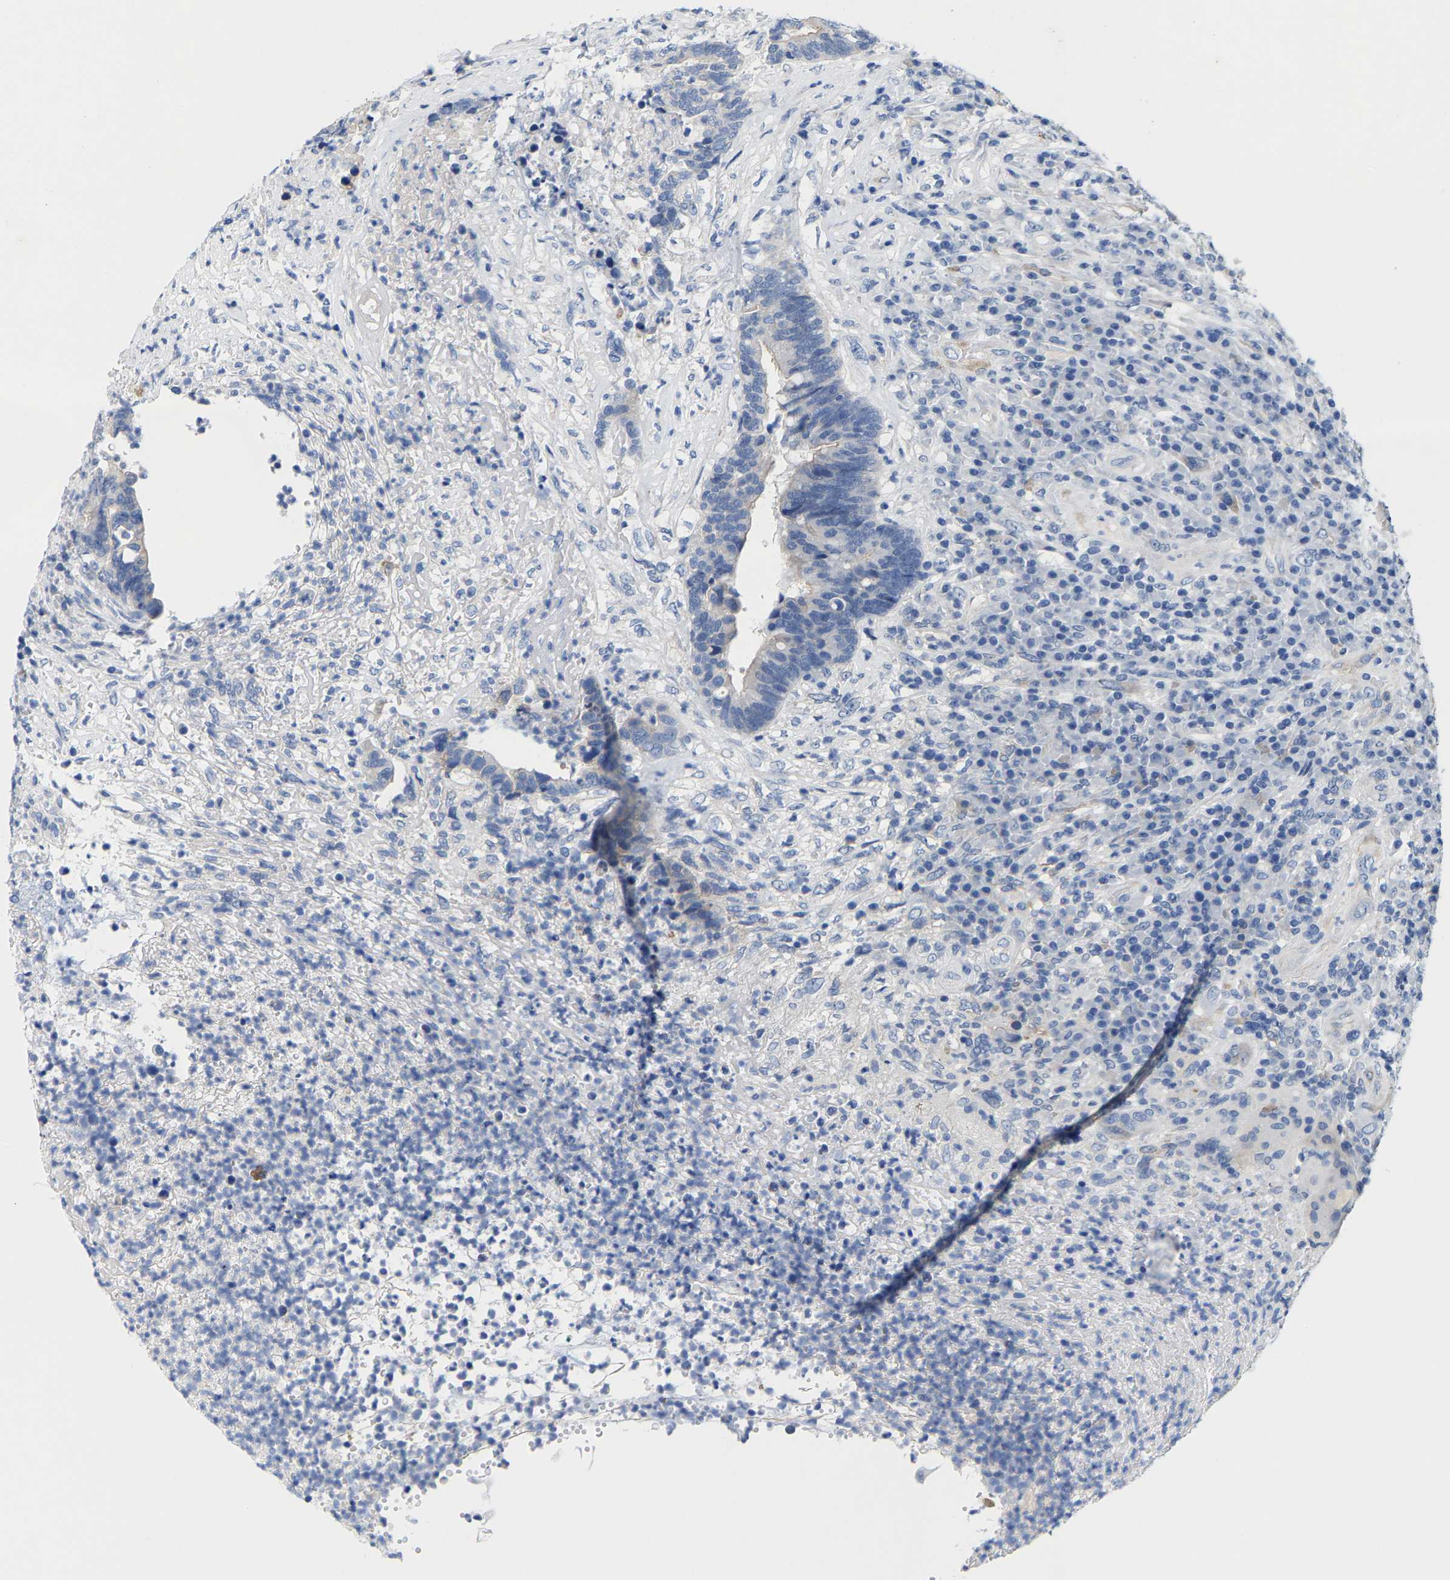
{"staining": {"intensity": "negative", "quantity": "none", "location": "none"}, "tissue": "colorectal cancer", "cell_type": "Tumor cells", "image_type": "cancer", "snomed": [{"axis": "morphology", "description": "Adenocarcinoma, NOS"}, {"axis": "topography", "description": "Rectum"}], "caption": "This is an immunohistochemistry (IHC) image of adenocarcinoma (colorectal). There is no expression in tumor cells.", "gene": "DSCAM", "patient": {"sex": "female", "age": 89}}